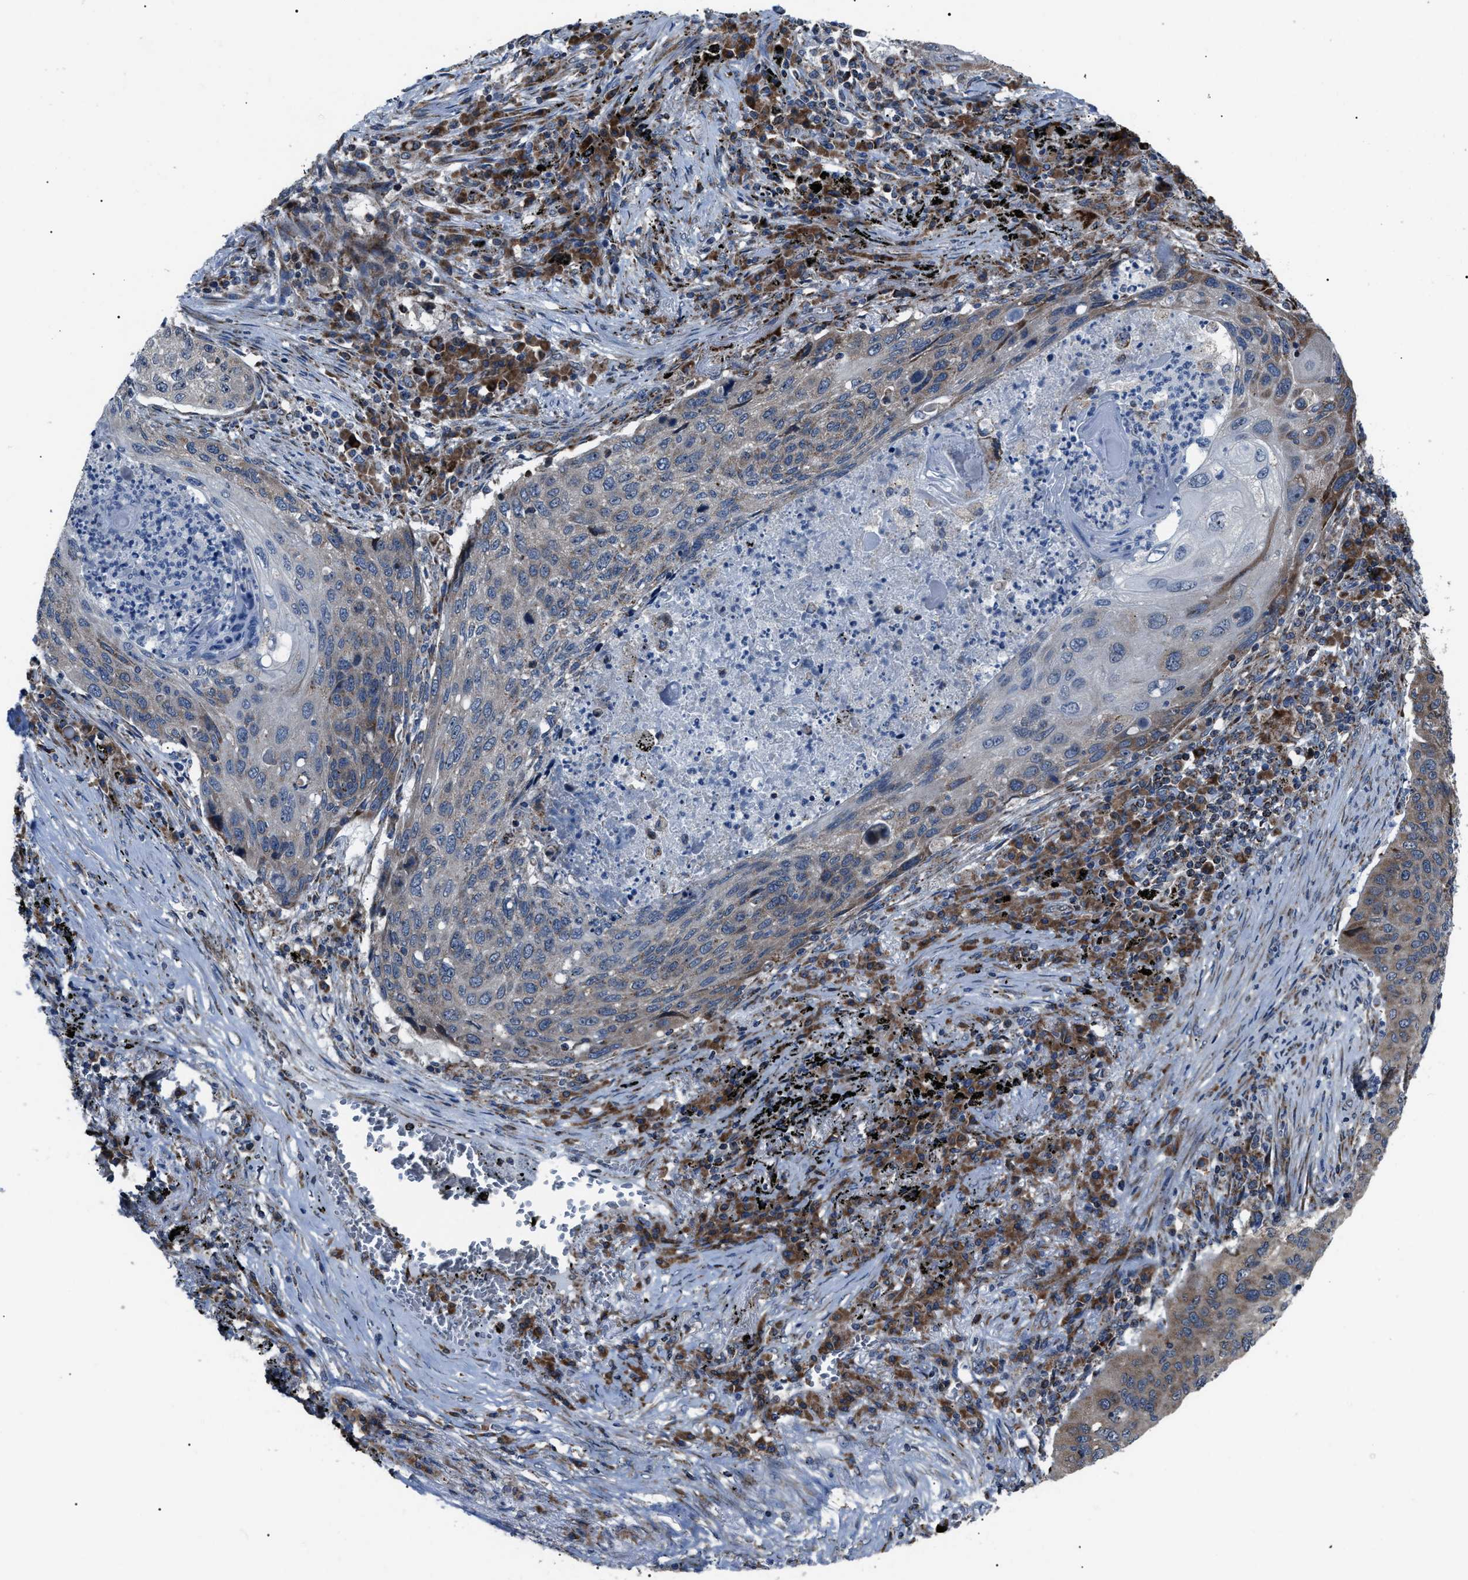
{"staining": {"intensity": "weak", "quantity": "25%-75%", "location": "cytoplasmic/membranous"}, "tissue": "lung cancer", "cell_type": "Tumor cells", "image_type": "cancer", "snomed": [{"axis": "morphology", "description": "Squamous cell carcinoma, NOS"}, {"axis": "topography", "description": "Lung"}], "caption": "An immunohistochemistry (IHC) photomicrograph of tumor tissue is shown. Protein staining in brown highlights weak cytoplasmic/membranous positivity in lung cancer (squamous cell carcinoma) within tumor cells.", "gene": "AGO2", "patient": {"sex": "female", "age": 63}}